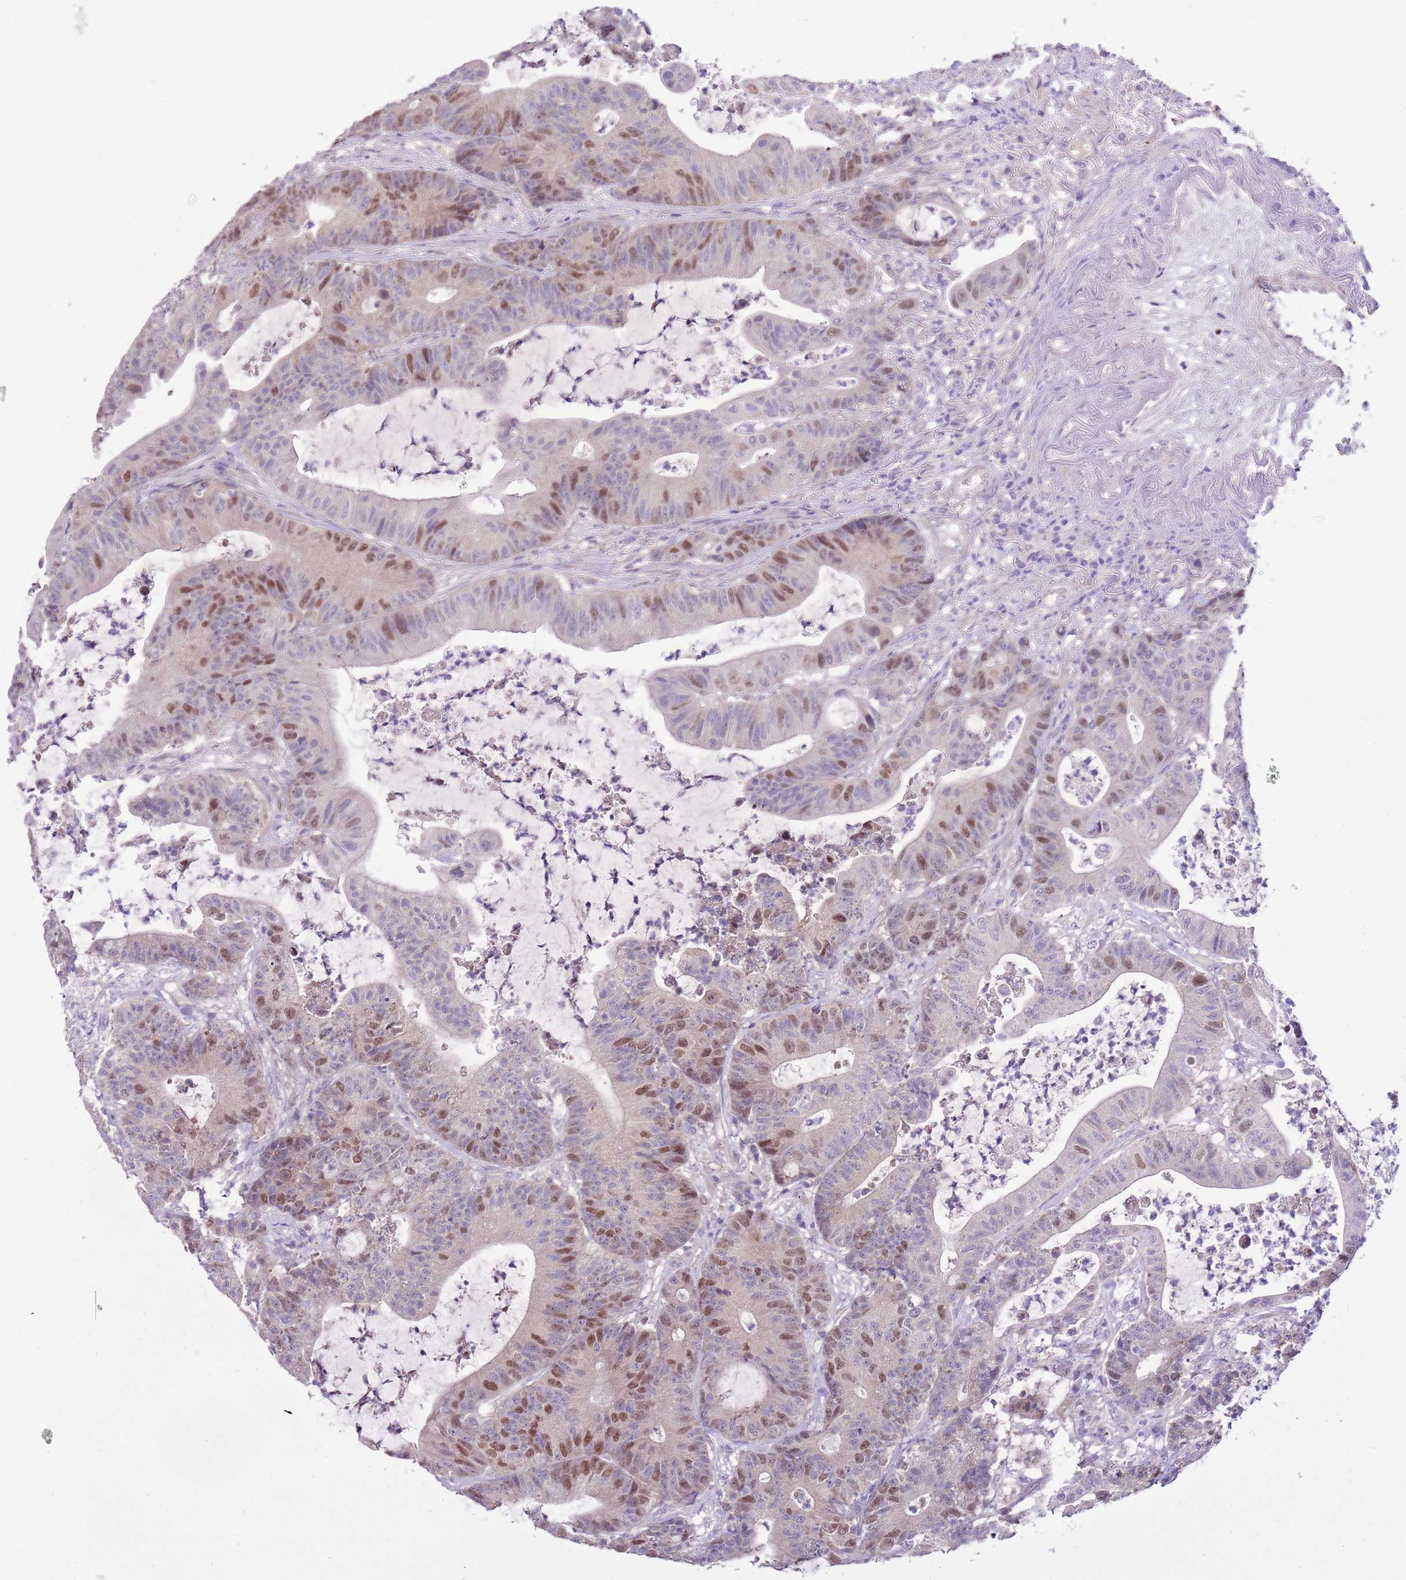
{"staining": {"intensity": "moderate", "quantity": "25%-75%", "location": "nuclear"}, "tissue": "colorectal cancer", "cell_type": "Tumor cells", "image_type": "cancer", "snomed": [{"axis": "morphology", "description": "Adenocarcinoma, NOS"}, {"axis": "topography", "description": "Colon"}], "caption": "Protein staining demonstrates moderate nuclear positivity in about 25%-75% of tumor cells in adenocarcinoma (colorectal).", "gene": "FBRSL1", "patient": {"sex": "female", "age": 84}}